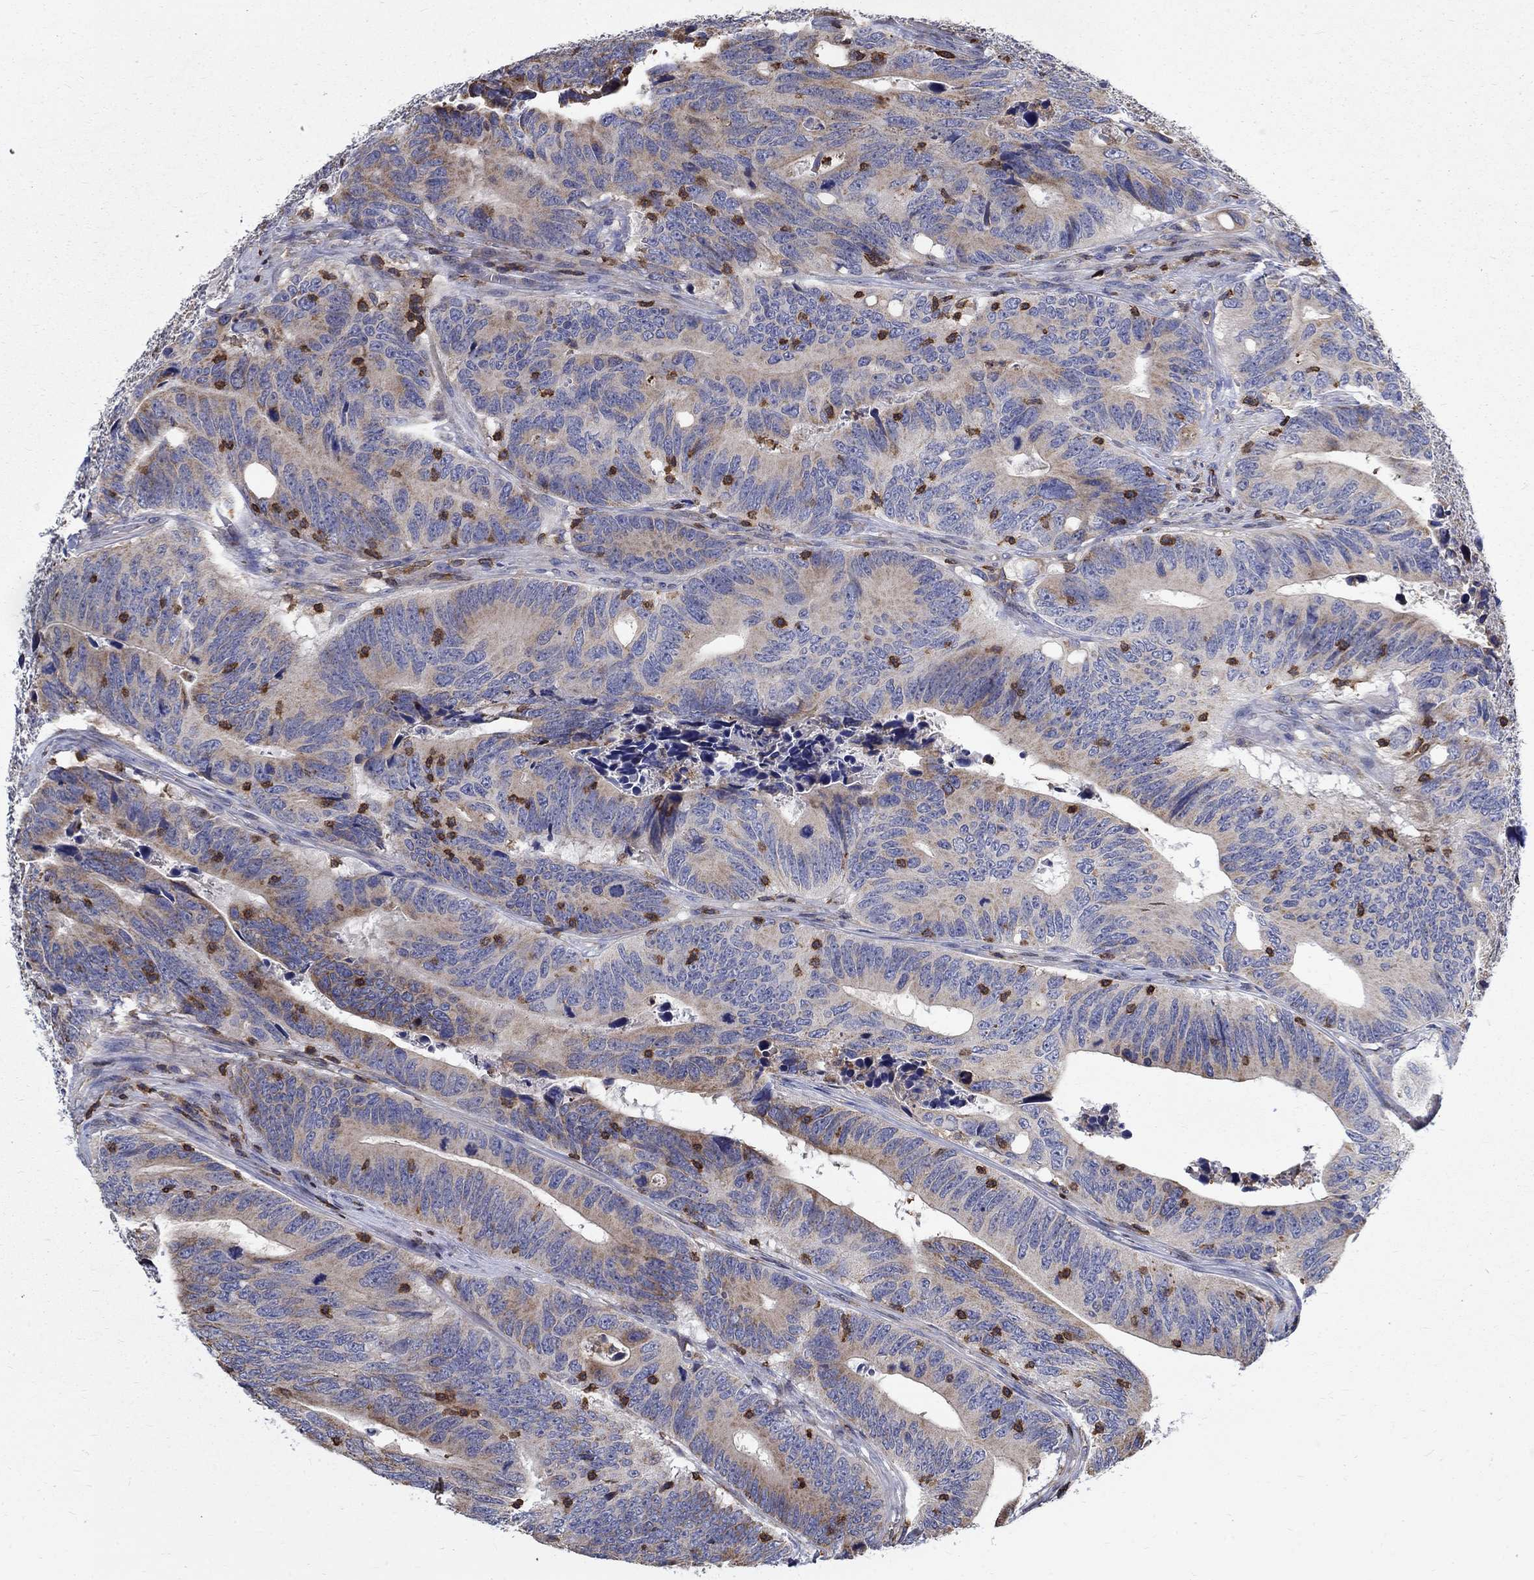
{"staining": {"intensity": "moderate", "quantity": "<25%", "location": "cytoplasmic/membranous"}, "tissue": "colorectal cancer", "cell_type": "Tumor cells", "image_type": "cancer", "snomed": [{"axis": "morphology", "description": "Adenocarcinoma, NOS"}, {"axis": "topography", "description": "Colon"}], "caption": "Protein staining displays moderate cytoplasmic/membranous positivity in about <25% of tumor cells in colorectal cancer.", "gene": "AGAP2", "patient": {"sex": "female", "age": 90}}